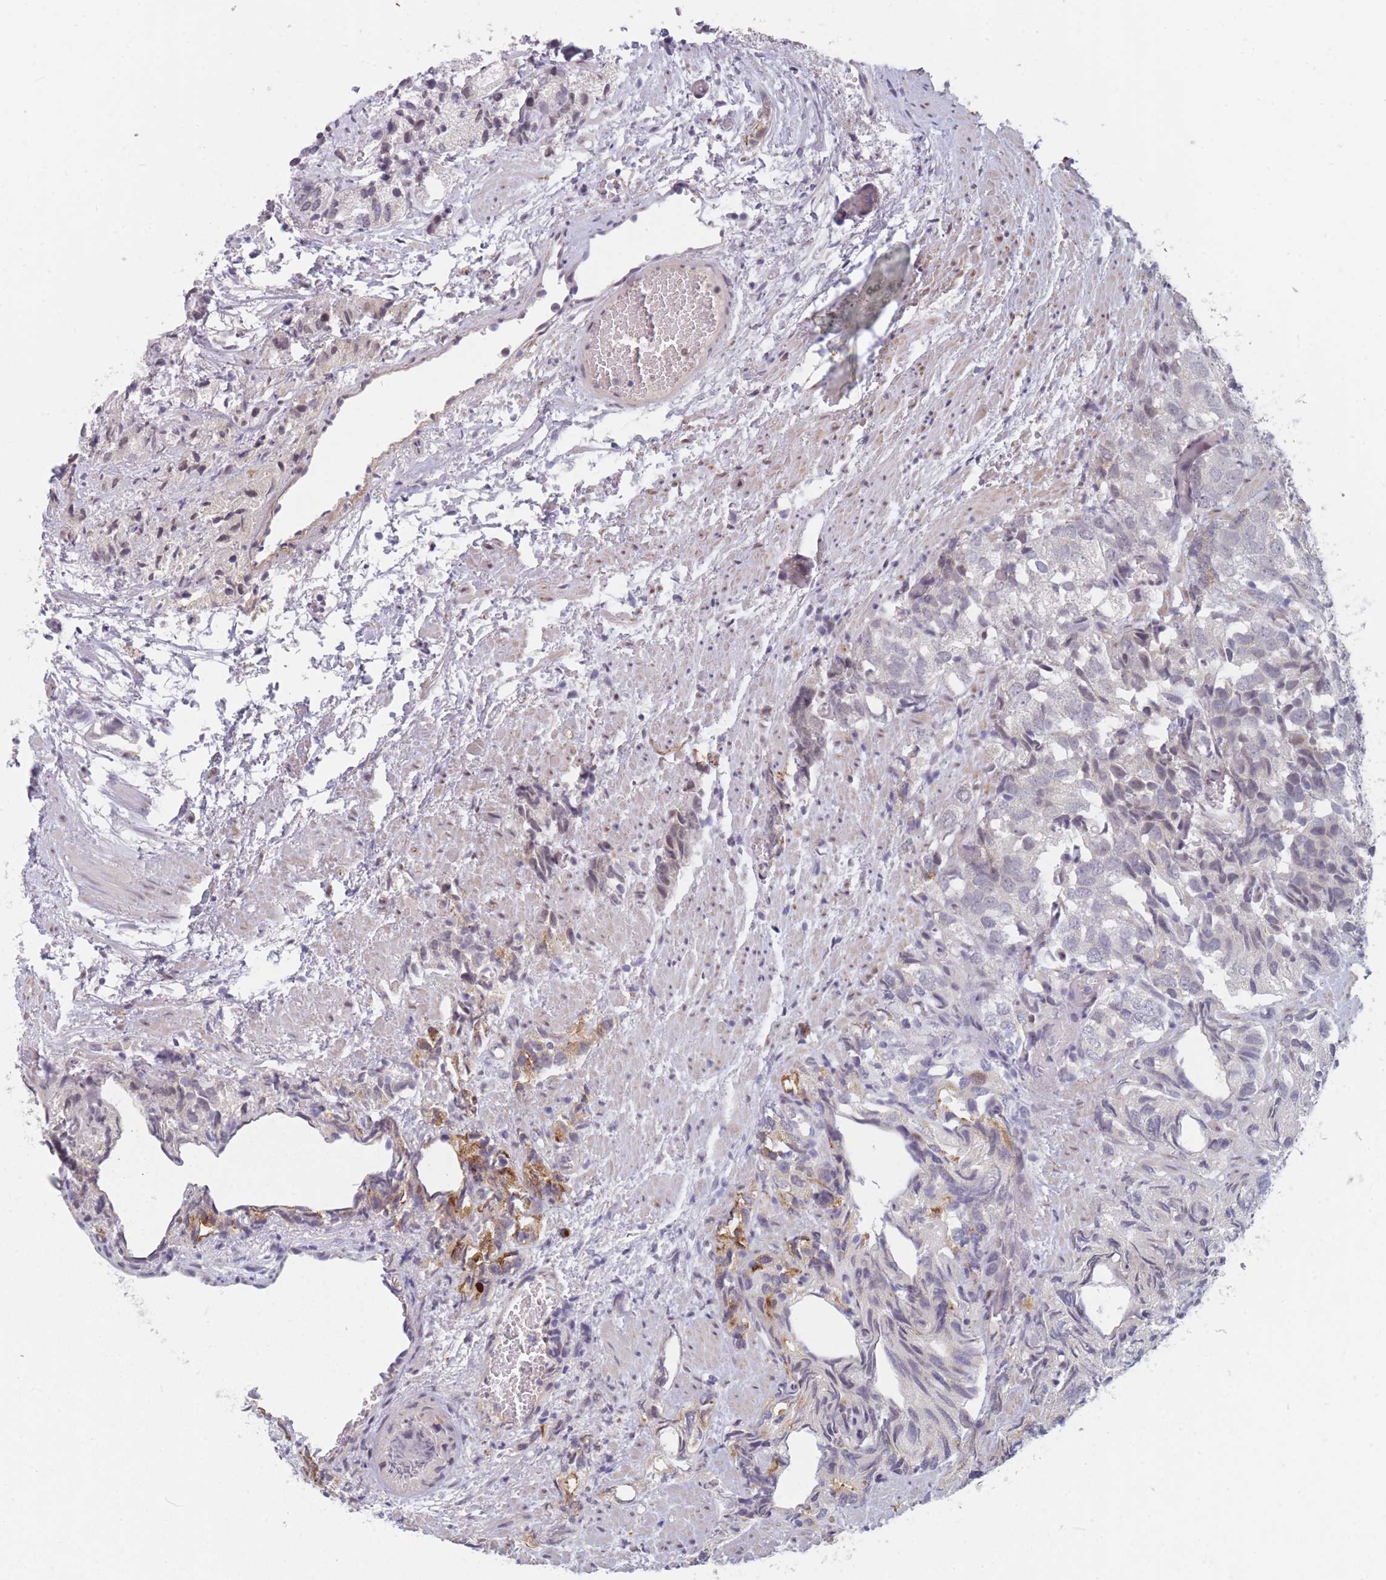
{"staining": {"intensity": "negative", "quantity": "none", "location": "none"}, "tissue": "prostate cancer", "cell_type": "Tumor cells", "image_type": "cancer", "snomed": [{"axis": "morphology", "description": "Adenocarcinoma, High grade"}, {"axis": "topography", "description": "Prostate"}], "caption": "Image shows no protein staining in tumor cells of adenocarcinoma (high-grade) (prostate) tissue. The staining is performed using DAB brown chromogen with nuclei counter-stained in using hematoxylin.", "gene": "ANKRD10", "patient": {"sex": "male", "age": 82}}